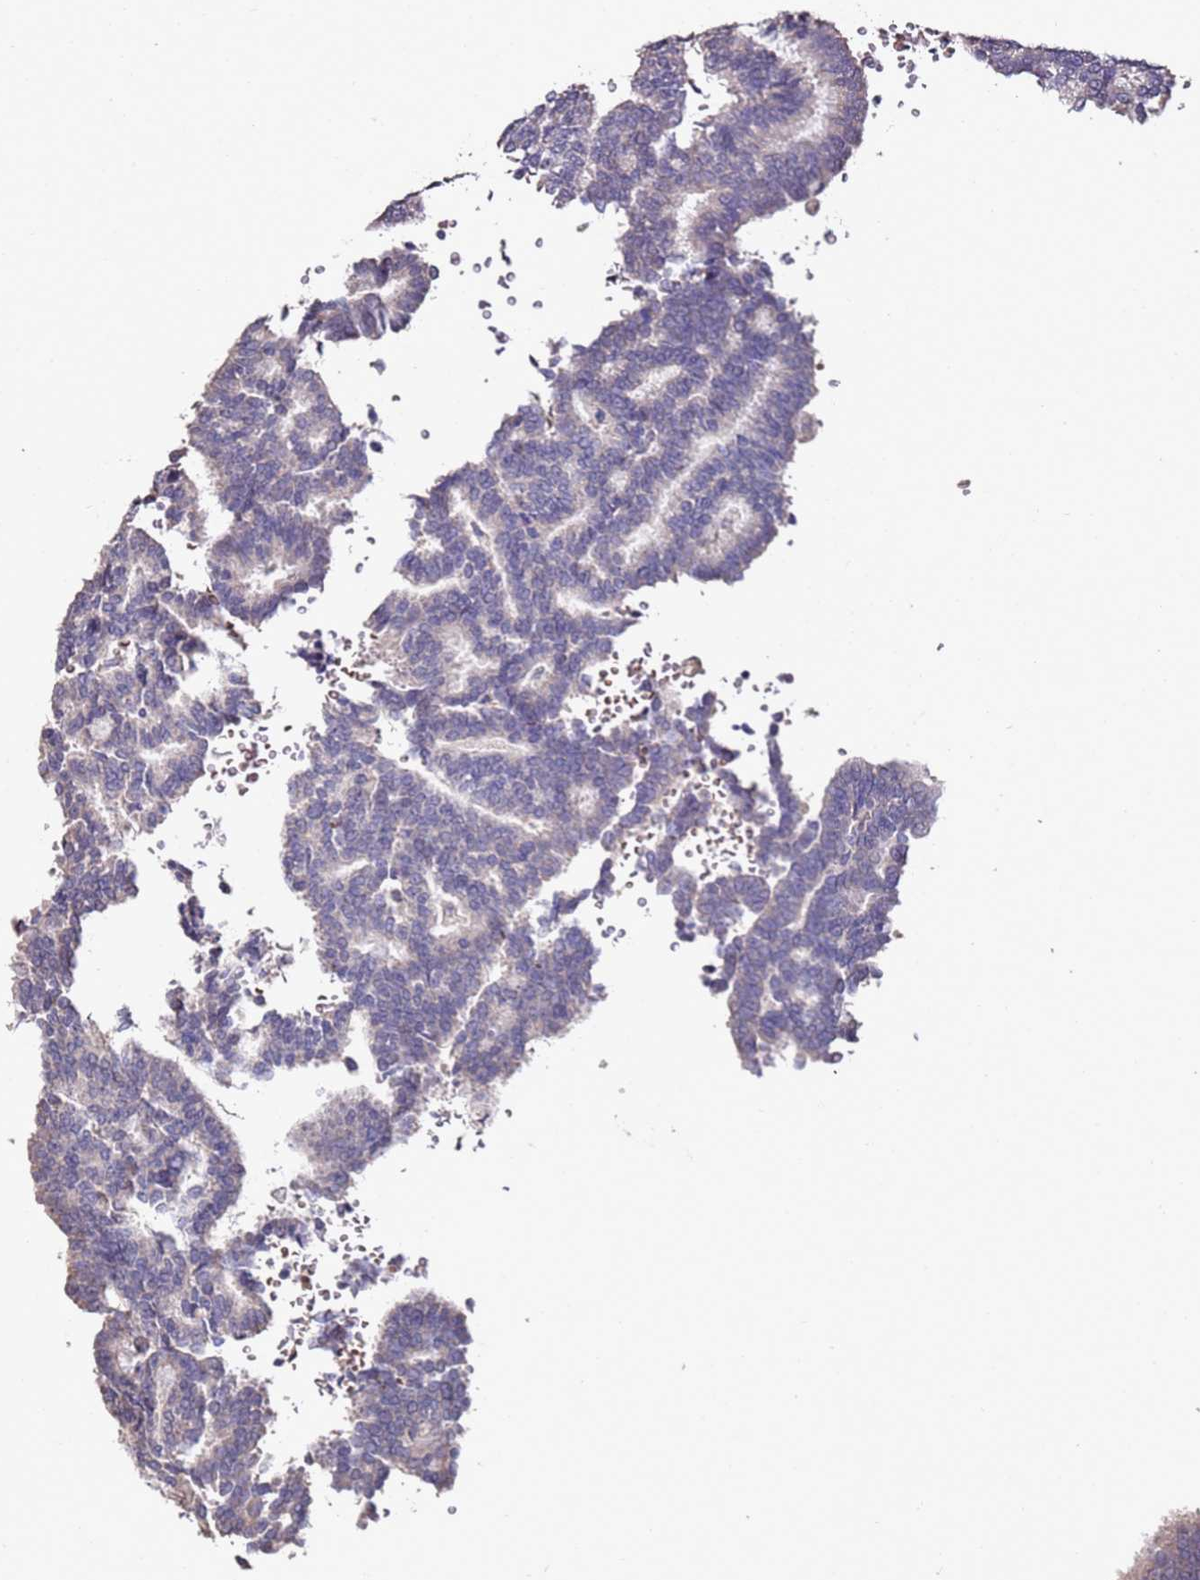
{"staining": {"intensity": "negative", "quantity": "none", "location": "none"}, "tissue": "thyroid cancer", "cell_type": "Tumor cells", "image_type": "cancer", "snomed": [{"axis": "morphology", "description": "Papillary adenocarcinoma, NOS"}, {"axis": "topography", "description": "Thyroid gland"}], "caption": "Histopathology image shows no protein positivity in tumor cells of thyroid cancer (papillary adenocarcinoma) tissue.", "gene": "C3orf80", "patient": {"sex": "female", "age": 35}}